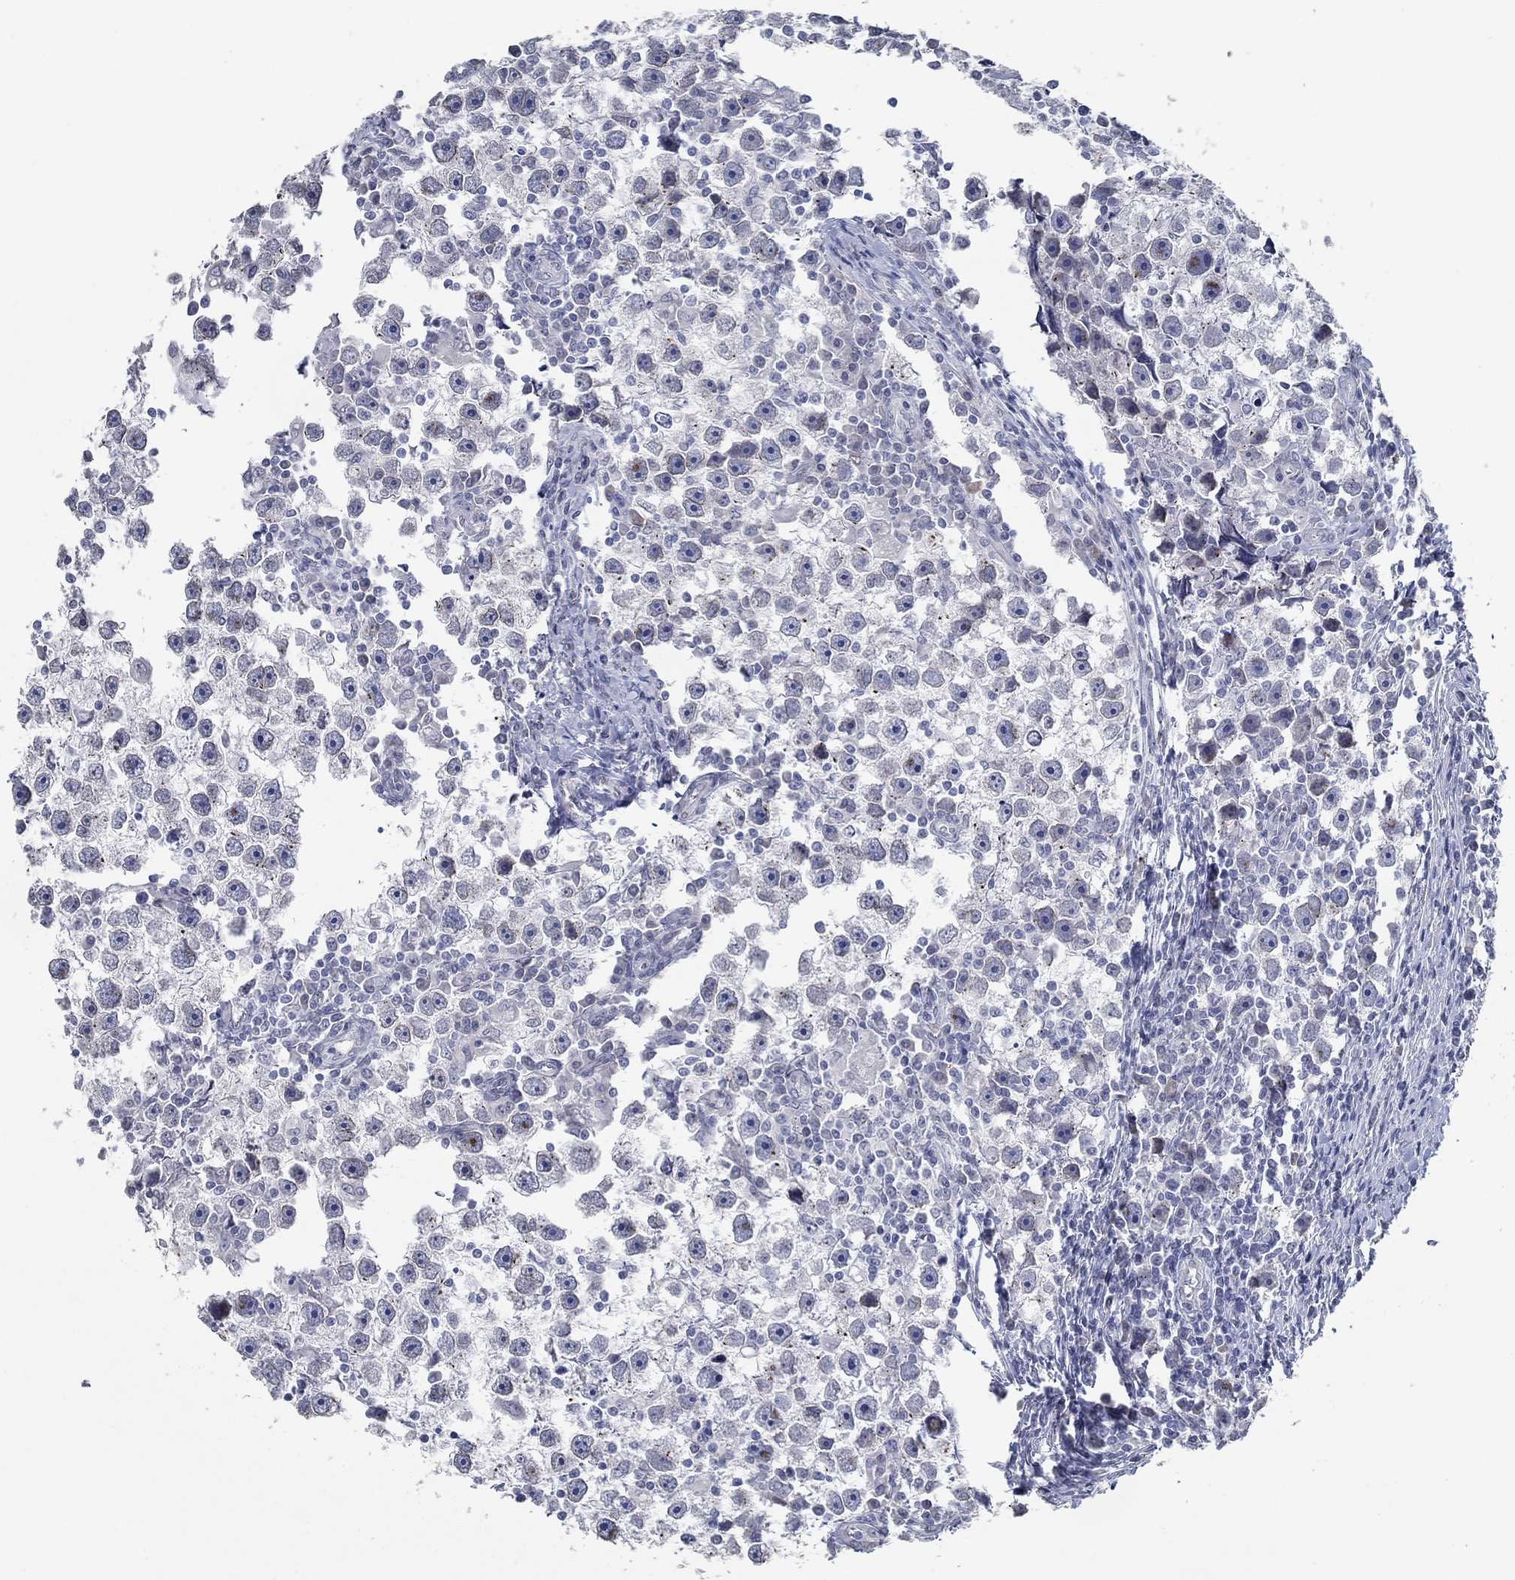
{"staining": {"intensity": "negative", "quantity": "none", "location": "none"}, "tissue": "testis cancer", "cell_type": "Tumor cells", "image_type": "cancer", "snomed": [{"axis": "morphology", "description": "Seminoma, NOS"}, {"axis": "topography", "description": "Testis"}], "caption": "IHC micrograph of neoplastic tissue: testis seminoma stained with DAB (3,3'-diaminobenzidine) shows no significant protein positivity in tumor cells.", "gene": "NUP155", "patient": {"sex": "male", "age": 30}}